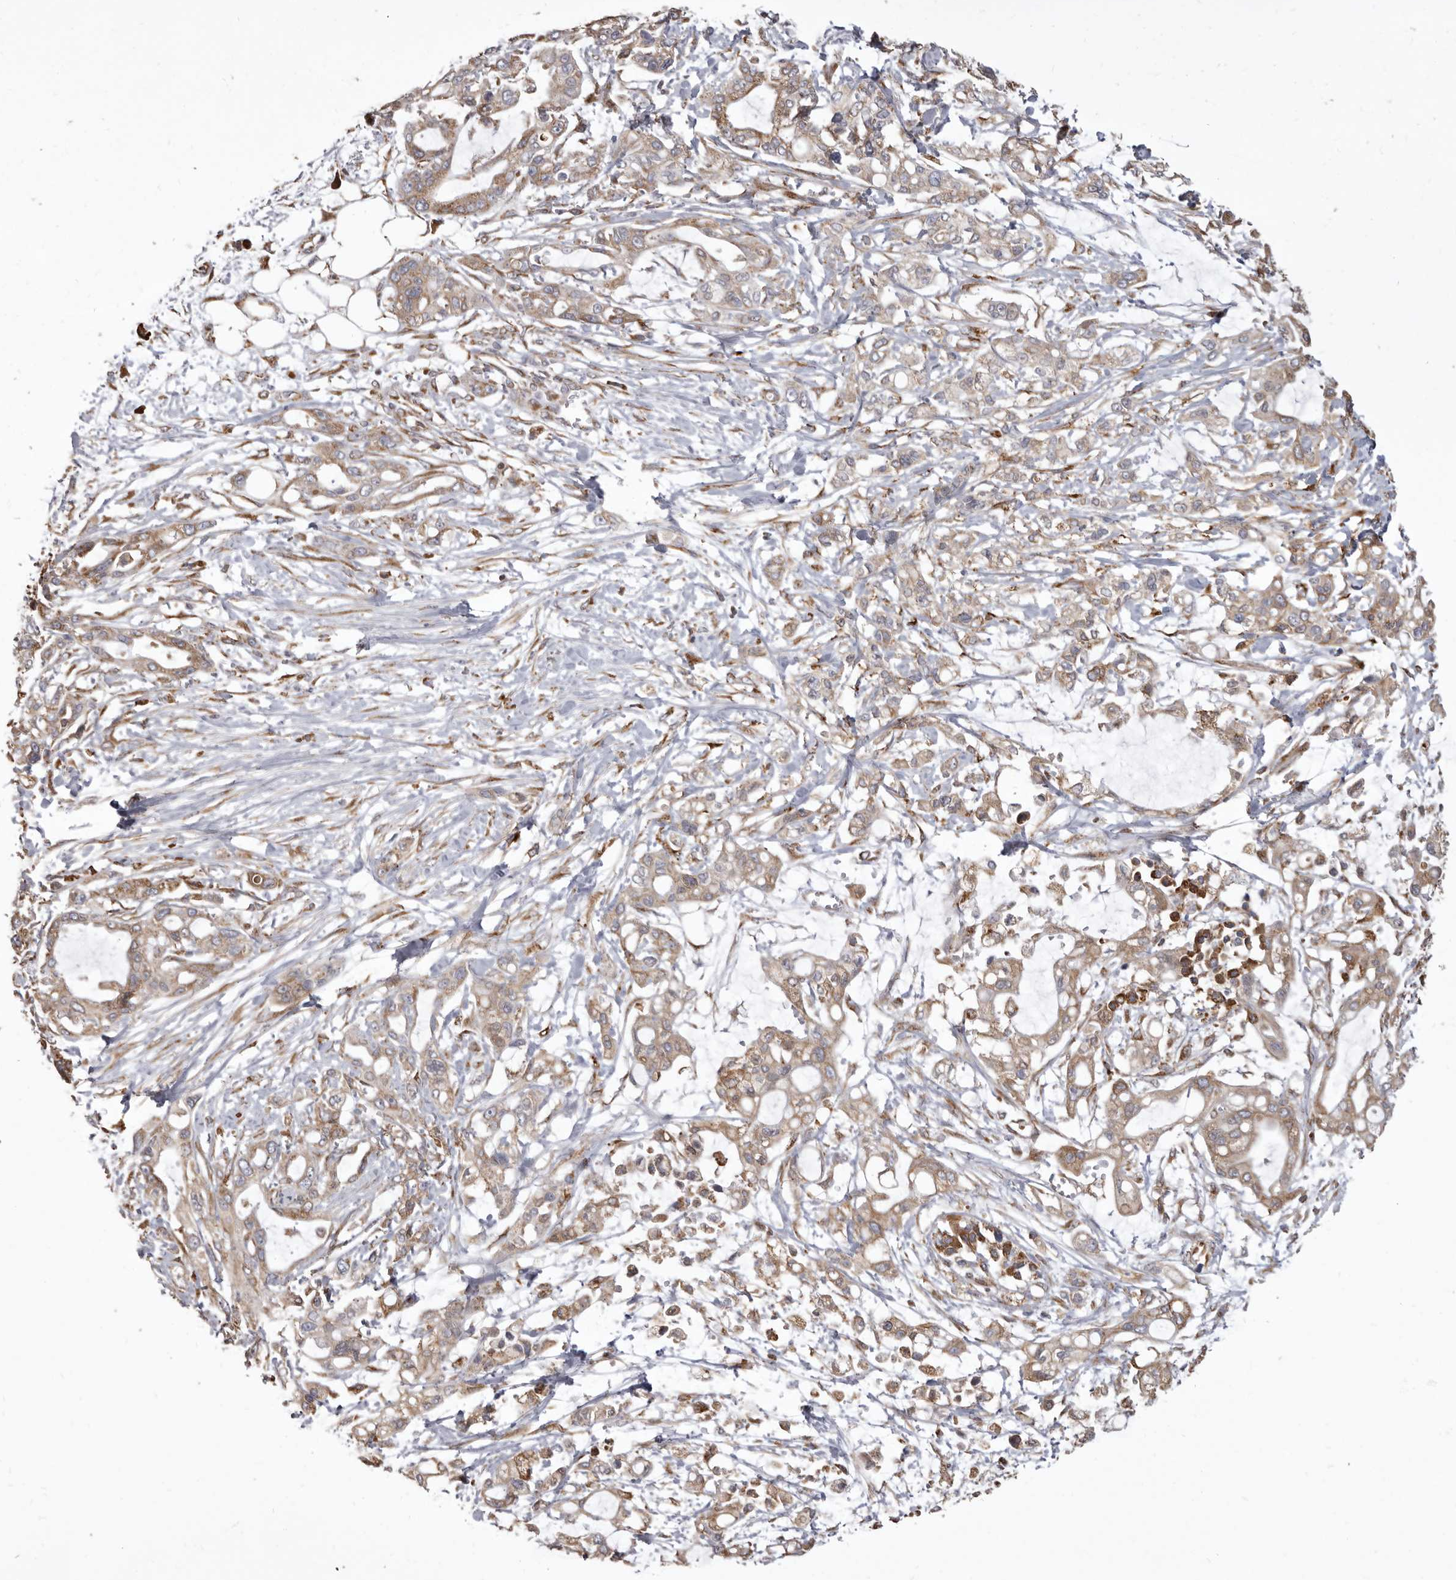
{"staining": {"intensity": "weak", "quantity": ">75%", "location": "cytoplasmic/membranous"}, "tissue": "pancreatic cancer", "cell_type": "Tumor cells", "image_type": "cancer", "snomed": [{"axis": "morphology", "description": "Adenocarcinoma, NOS"}, {"axis": "topography", "description": "Pancreas"}], "caption": "Immunohistochemistry (IHC) (DAB (3,3'-diaminobenzidine)) staining of human pancreatic cancer shows weak cytoplasmic/membranous protein expression in approximately >75% of tumor cells.", "gene": "CDK5RAP3", "patient": {"sex": "male", "age": 68}}